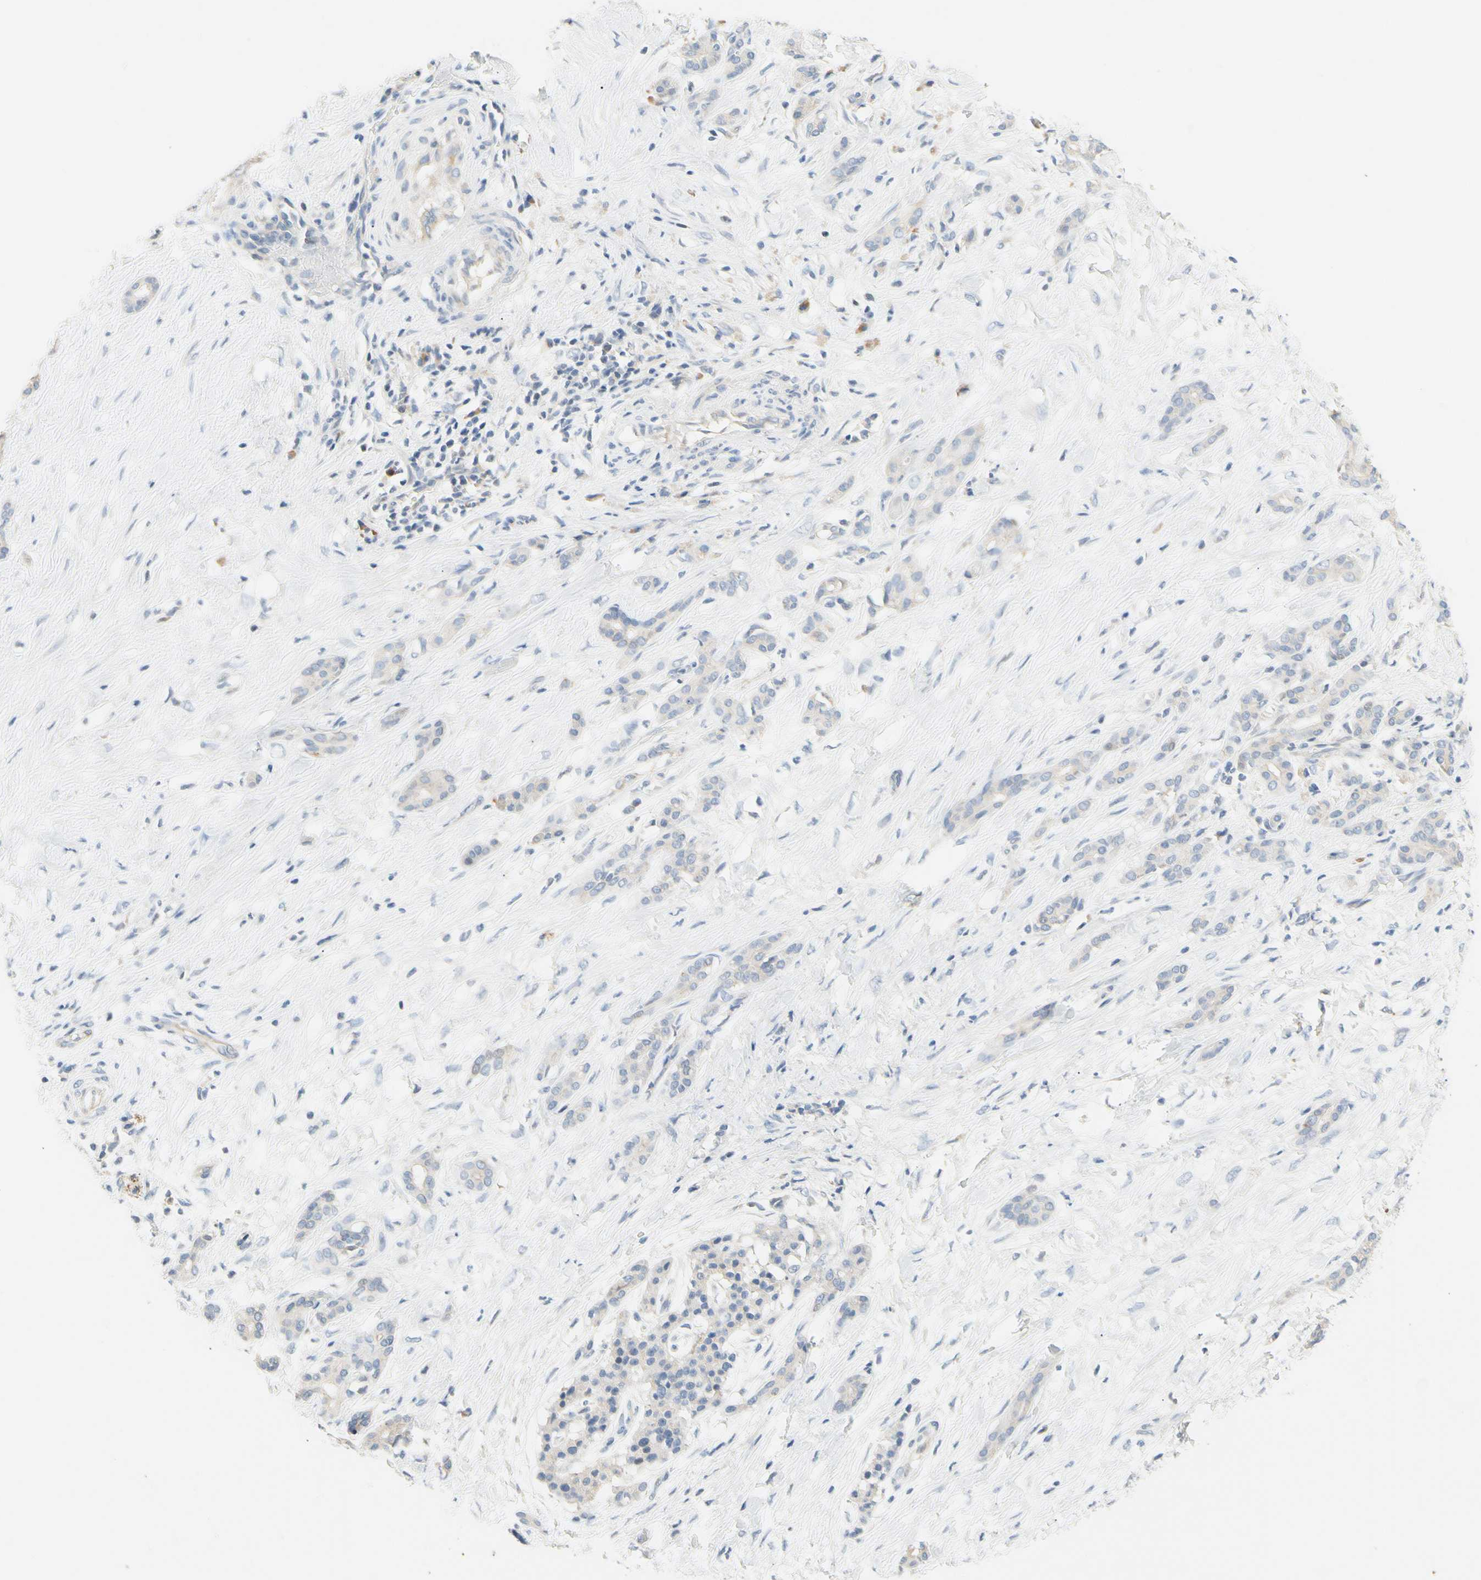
{"staining": {"intensity": "weak", "quantity": "<25%", "location": "cytoplasmic/membranous"}, "tissue": "pancreatic cancer", "cell_type": "Tumor cells", "image_type": "cancer", "snomed": [{"axis": "morphology", "description": "Adenocarcinoma, NOS"}, {"axis": "topography", "description": "Pancreas"}], "caption": "Image shows no protein positivity in tumor cells of pancreatic cancer (adenocarcinoma) tissue.", "gene": "CCM2L", "patient": {"sex": "male", "age": 41}}